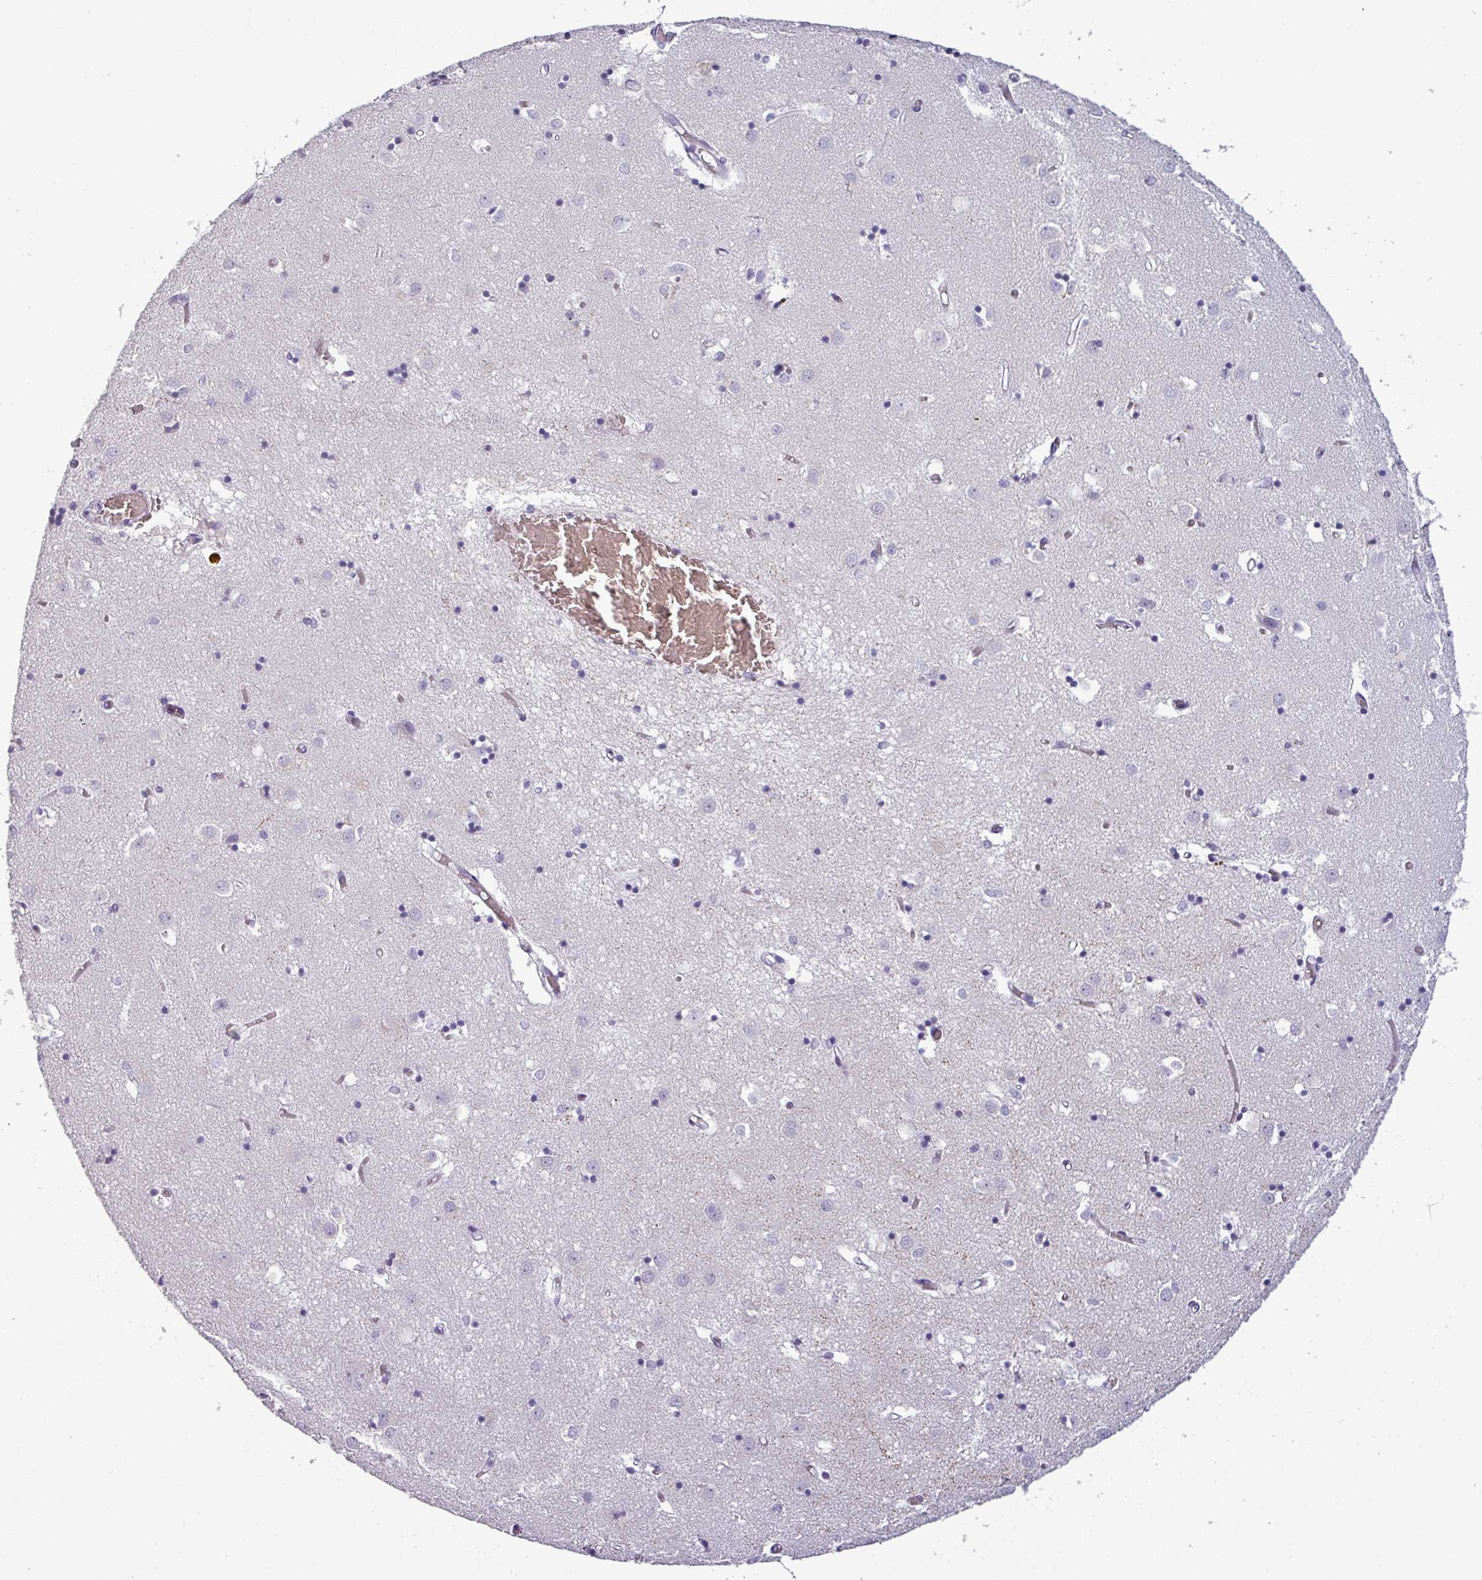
{"staining": {"intensity": "negative", "quantity": "none", "location": "none"}, "tissue": "caudate", "cell_type": "Glial cells", "image_type": "normal", "snomed": [{"axis": "morphology", "description": "Normal tissue, NOS"}, {"axis": "topography", "description": "Lateral ventricle wall"}], "caption": "The image reveals no significant positivity in glial cells of caudate. The staining is performed using DAB (3,3'-diaminobenzidine) brown chromogen with nuclei counter-stained in using hematoxylin.", "gene": "AREL1", "patient": {"sex": "male", "age": 70}}